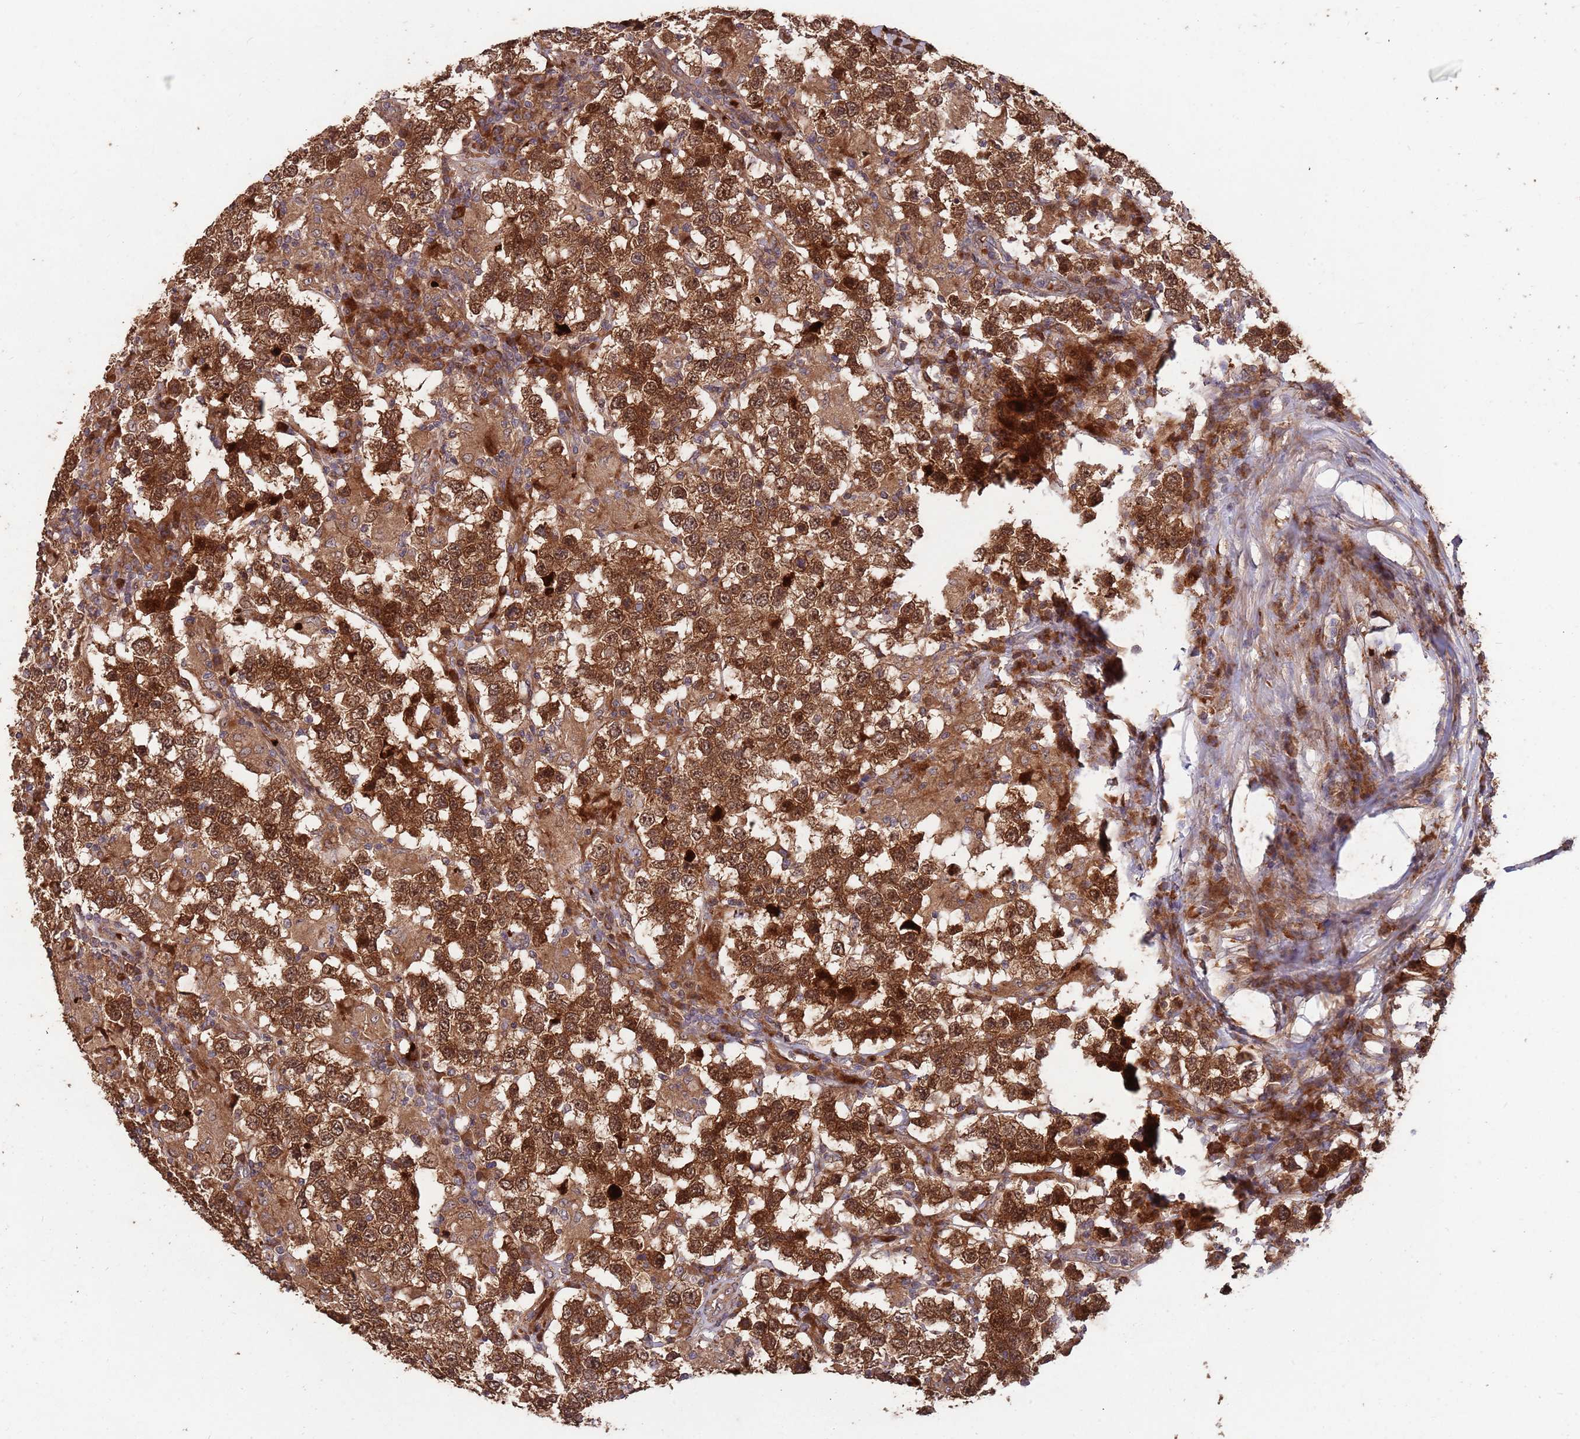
{"staining": {"intensity": "strong", "quantity": ">75%", "location": "cytoplasmic/membranous,nuclear"}, "tissue": "testis cancer", "cell_type": "Tumor cells", "image_type": "cancer", "snomed": [{"axis": "morphology", "description": "Seminoma, NOS"}, {"axis": "morphology", "description": "Carcinoma, Embryonal, NOS"}, {"axis": "topography", "description": "Testis"}], "caption": "Strong cytoplasmic/membranous and nuclear positivity for a protein is identified in approximately >75% of tumor cells of testis cancer (embryonal carcinoma) using IHC.", "gene": "ZNF428", "patient": {"sex": "male", "age": 41}}